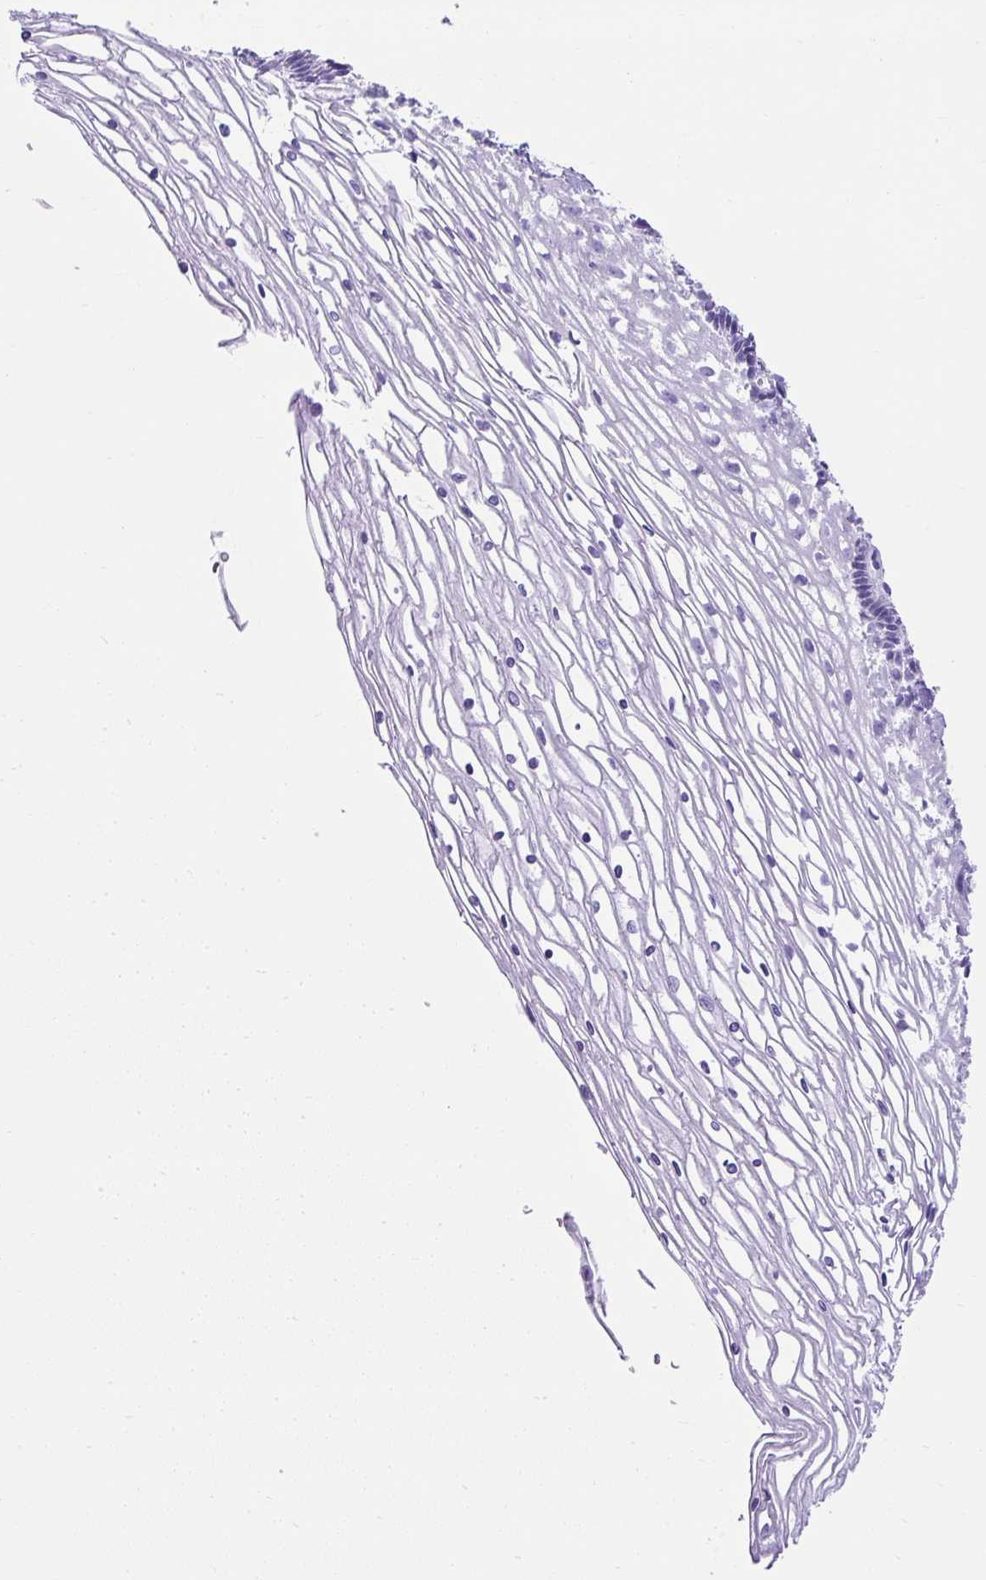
{"staining": {"intensity": "negative", "quantity": "none", "location": "none"}, "tissue": "cervix", "cell_type": "Glandular cells", "image_type": "normal", "snomed": [{"axis": "morphology", "description": "Normal tissue, NOS"}, {"axis": "topography", "description": "Cervix"}], "caption": "This histopathology image is of benign cervix stained with IHC to label a protein in brown with the nuclei are counter-stained blue. There is no expression in glandular cells. Nuclei are stained in blue.", "gene": "KRT12", "patient": {"sex": "female", "age": 36}}